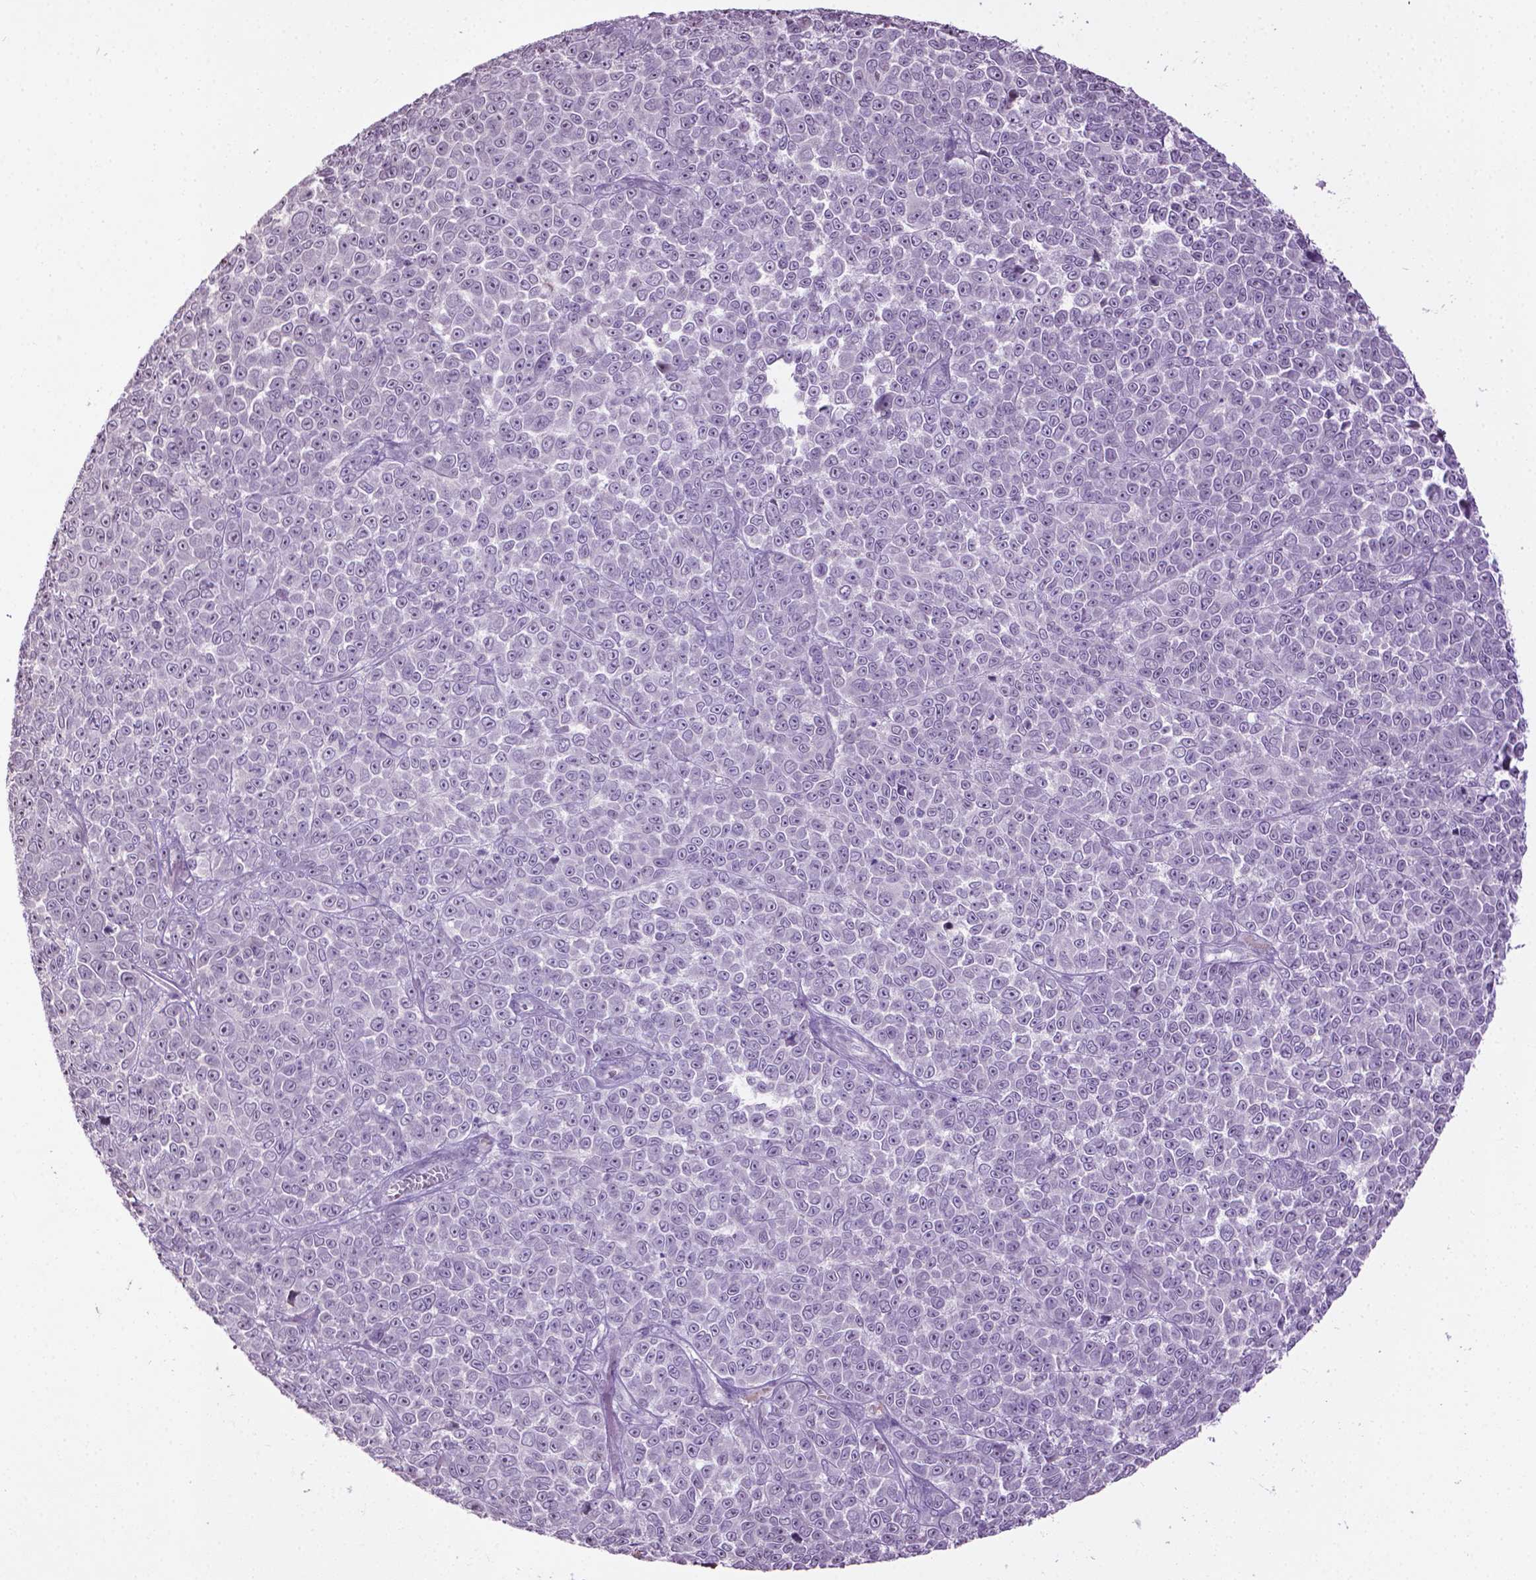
{"staining": {"intensity": "negative", "quantity": "none", "location": "none"}, "tissue": "melanoma", "cell_type": "Tumor cells", "image_type": "cancer", "snomed": [{"axis": "morphology", "description": "Malignant melanoma, NOS"}, {"axis": "topography", "description": "Skin"}], "caption": "The micrograph demonstrates no staining of tumor cells in melanoma.", "gene": "NTNG2", "patient": {"sex": "female", "age": 95}}